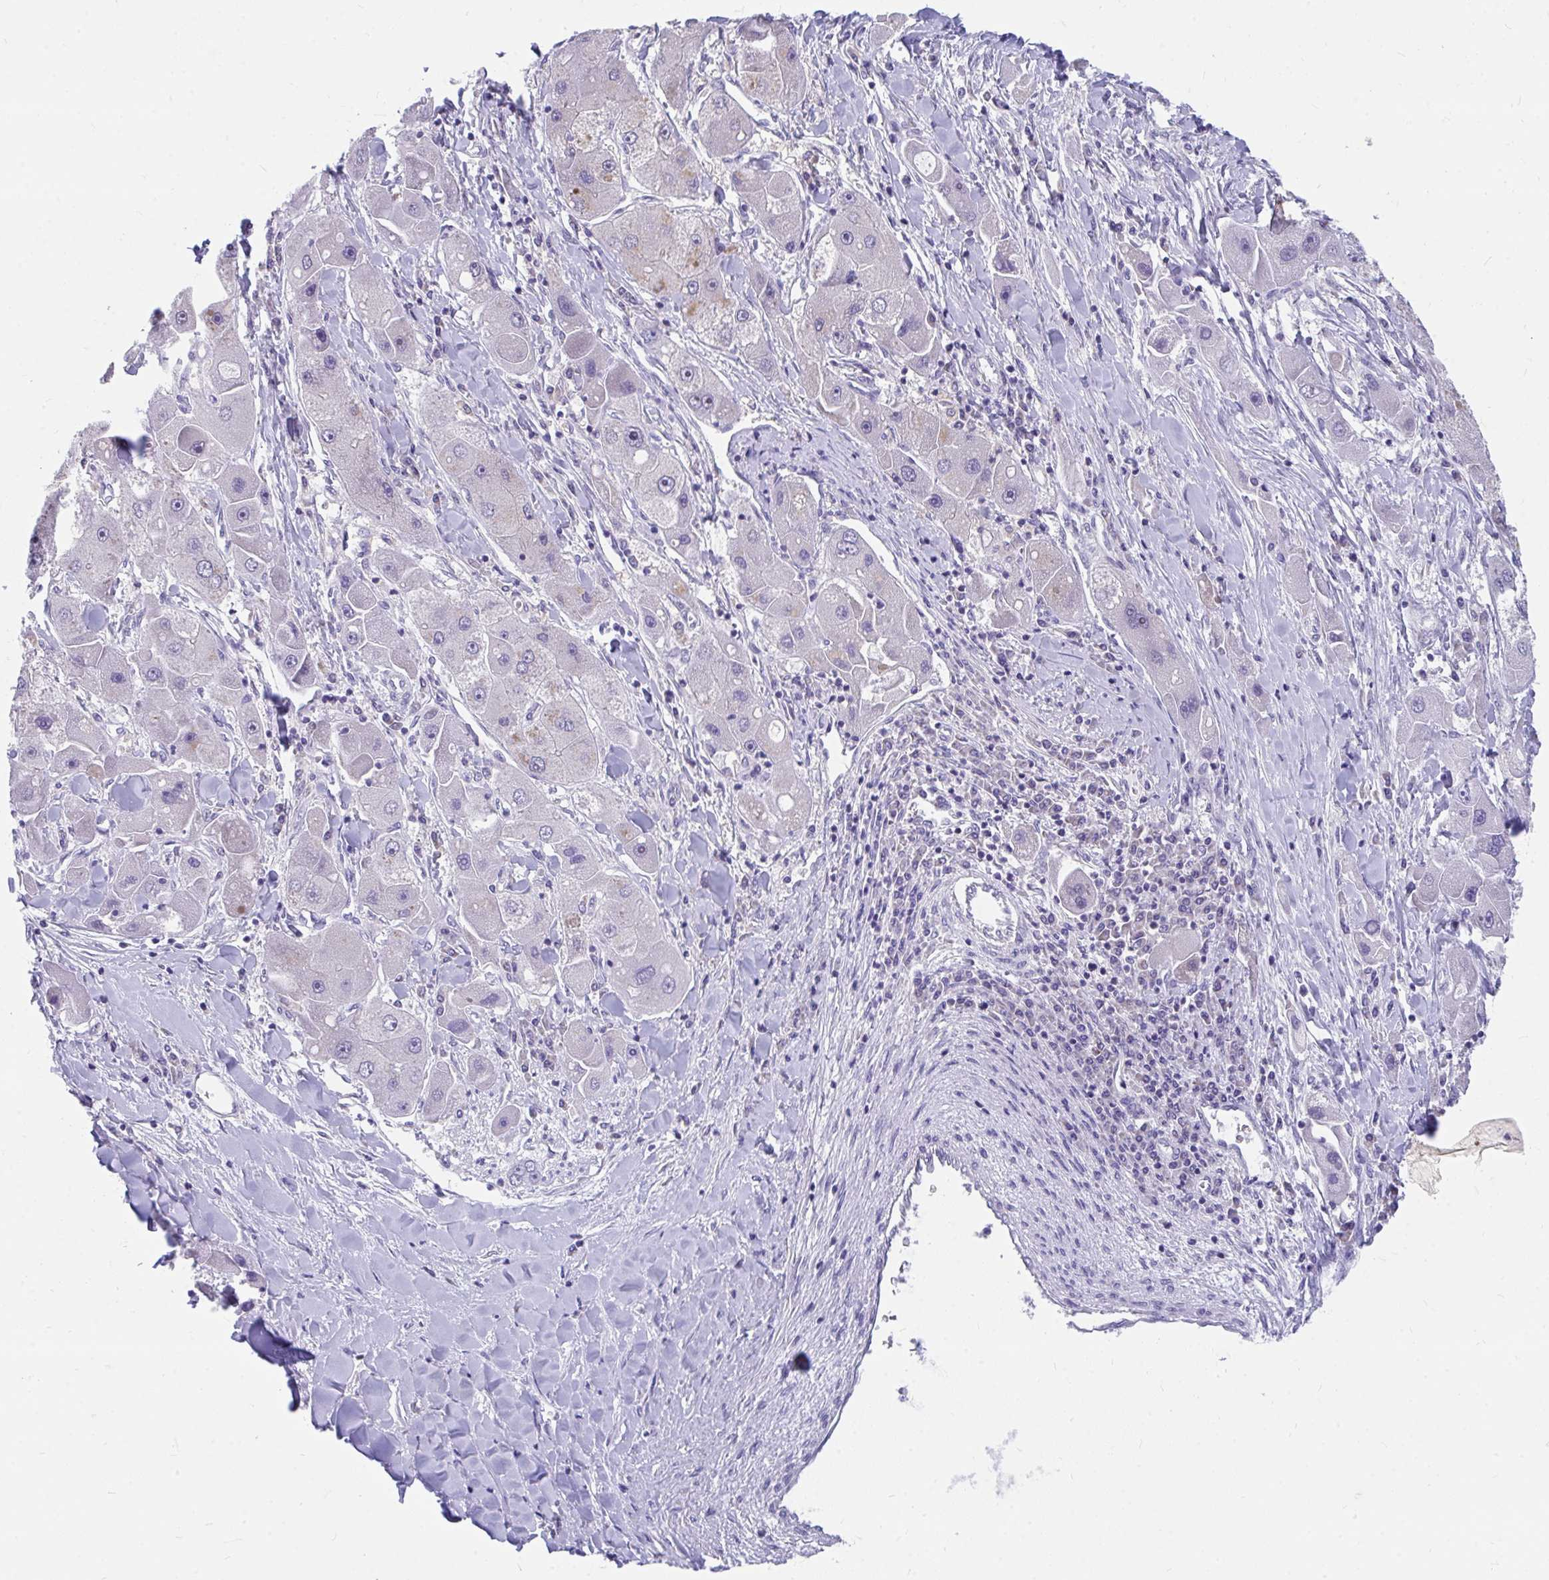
{"staining": {"intensity": "negative", "quantity": "none", "location": "none"}, "tissue": "liver cancer", "cell_type": "Tumor cells", "image_type": "cancer", "snomed": [{"axis": "morphology", "description": "Carcinoma, Hepatocellular, NOS"}, {"axis": "topography", "description": "Liver"}], "caption": "Protein analysis of liver hepatocellular carcinoma reveals no significant staining in tumor cells.", "gene": "FHIP1B", "patient": {"sex": "male", "age": 24}}